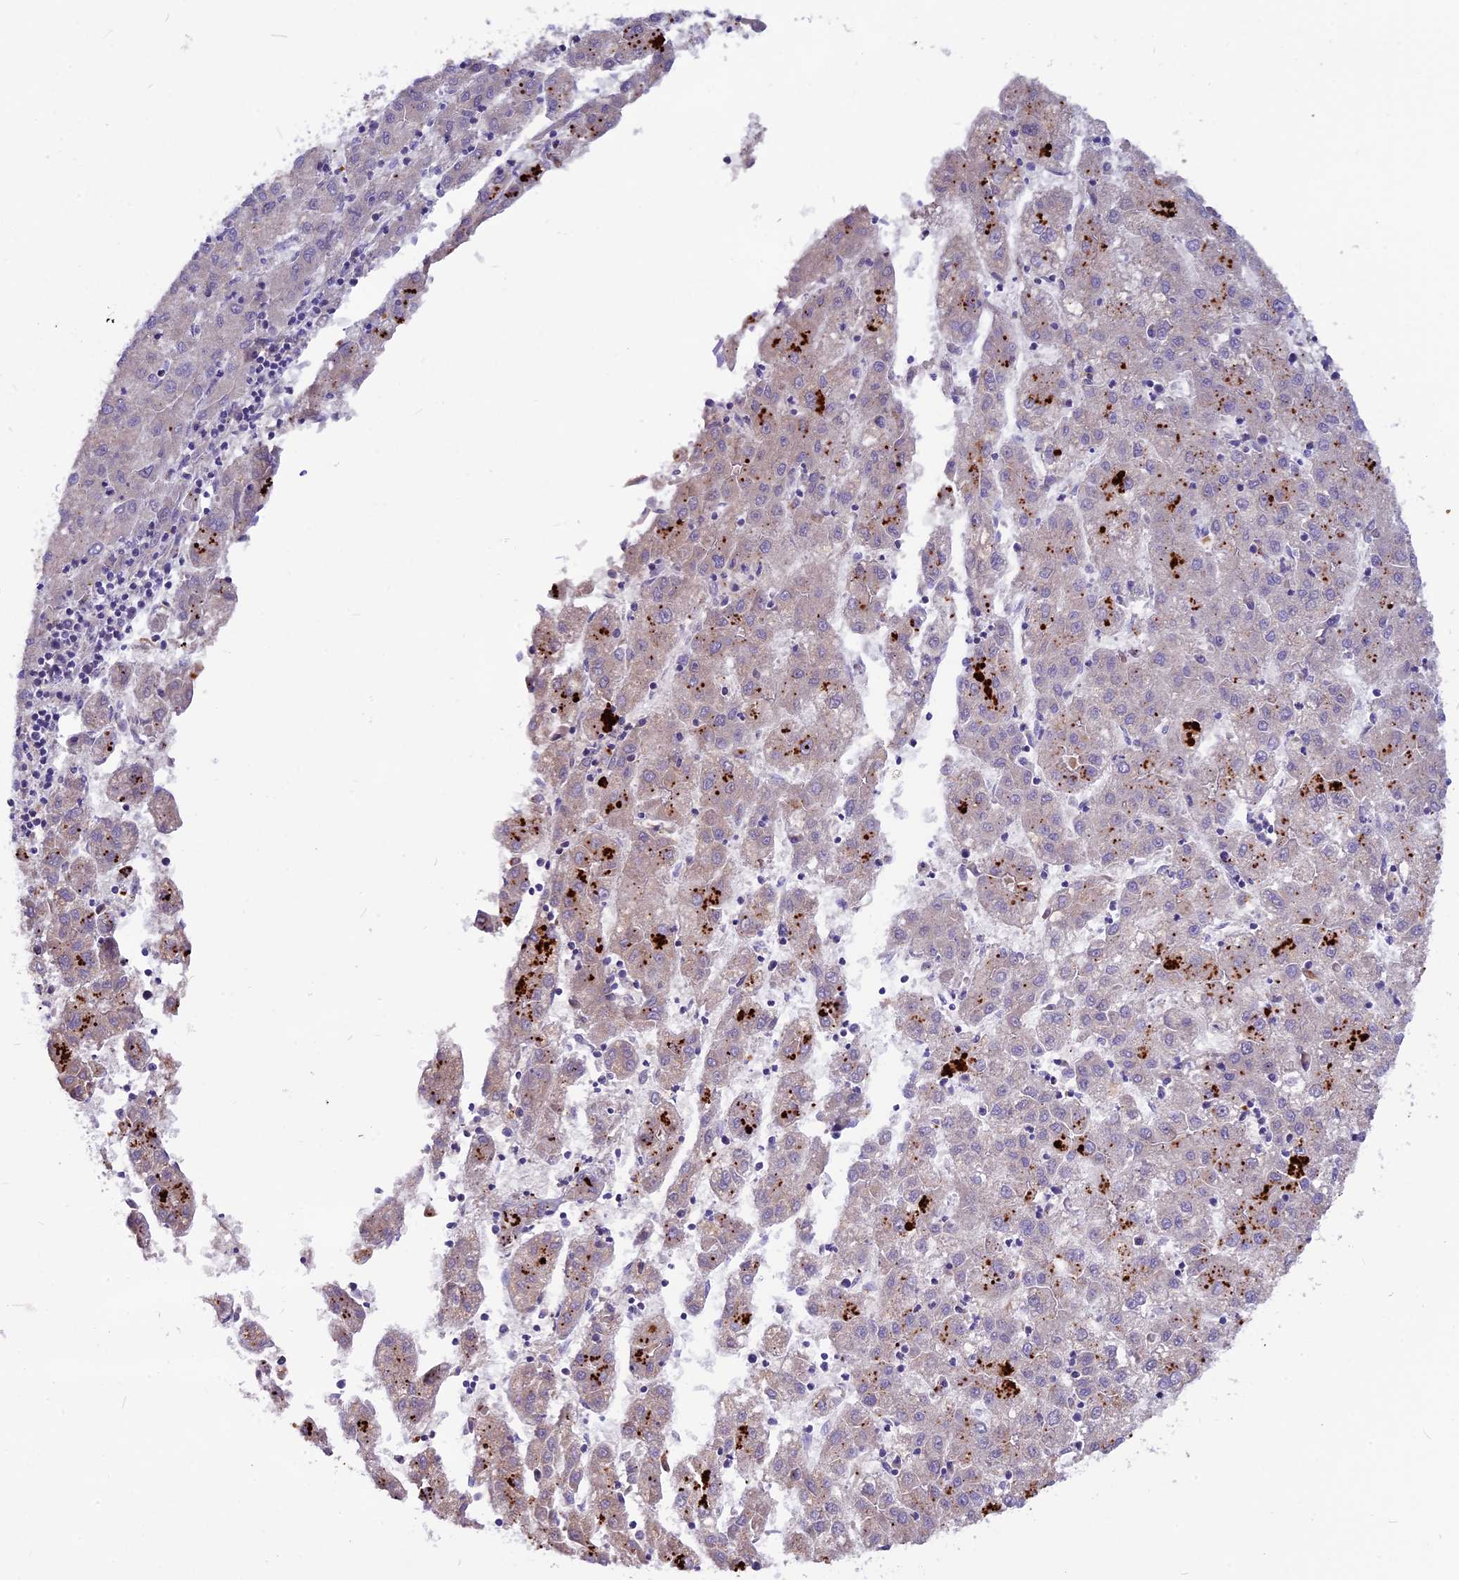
{"staining": {"intensity": "strong", "quantity": "<25%", "location": "cytoplasmic/membranous"}, "tissue": "liver cancer", "cell_type": "Tumor cells", "image_type": "cancer", "snomed": [{"axis": "morphology", "description": "Carcinoma, Hepatocellular, NOS"}, {"axis": "topography", "description": "Liver"}], "caption": "Strong cytoplasmic/membranous protein expression is seen in about <25% of tumor cells in liver cancer.", "gene": "THRSP", "patient": {"sex": "male", "age": 72}}